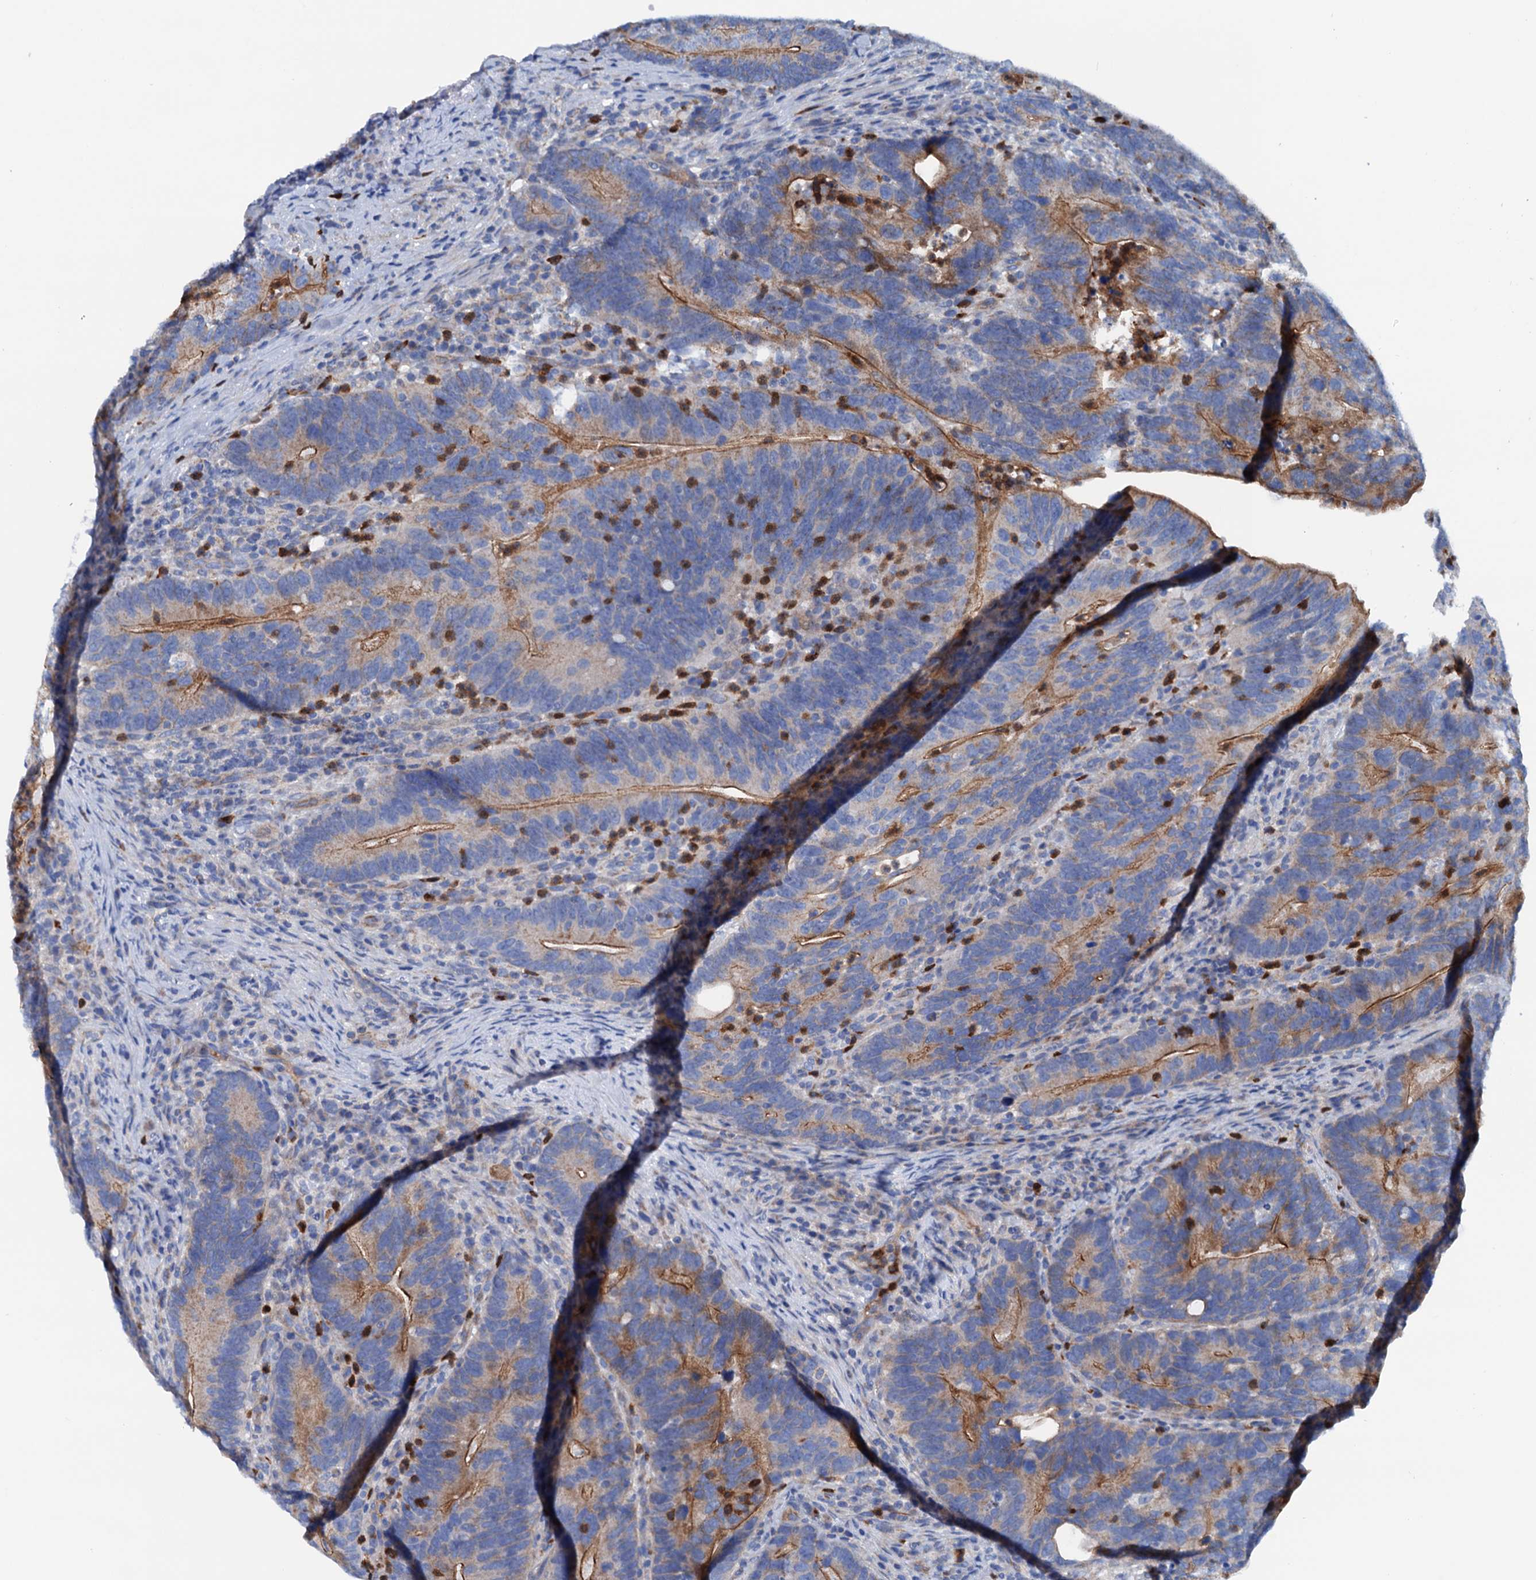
{"staining": {"intensity": "moderate", "quantity": ">75%", "location": "cytoplasmic/membranous"}, "tissue": "colorectal cancer", "cell_type": "Tumor cells", "image_type": "cancer", "snomed": [{"axis": "morphology", "description": "Adenocarcinoma, NOS"}, {"axis": "topography", "description": "Colon"}], "caption": "Approximately >75% of tumor cells in colorectal adenocarcinoma exhibit moderate cytoplasmic/membranous protein staining as visualized by brown immunohistochemical staining.", "gene": "RASSF9", "patient": {"sex": "female", "age": 66}}